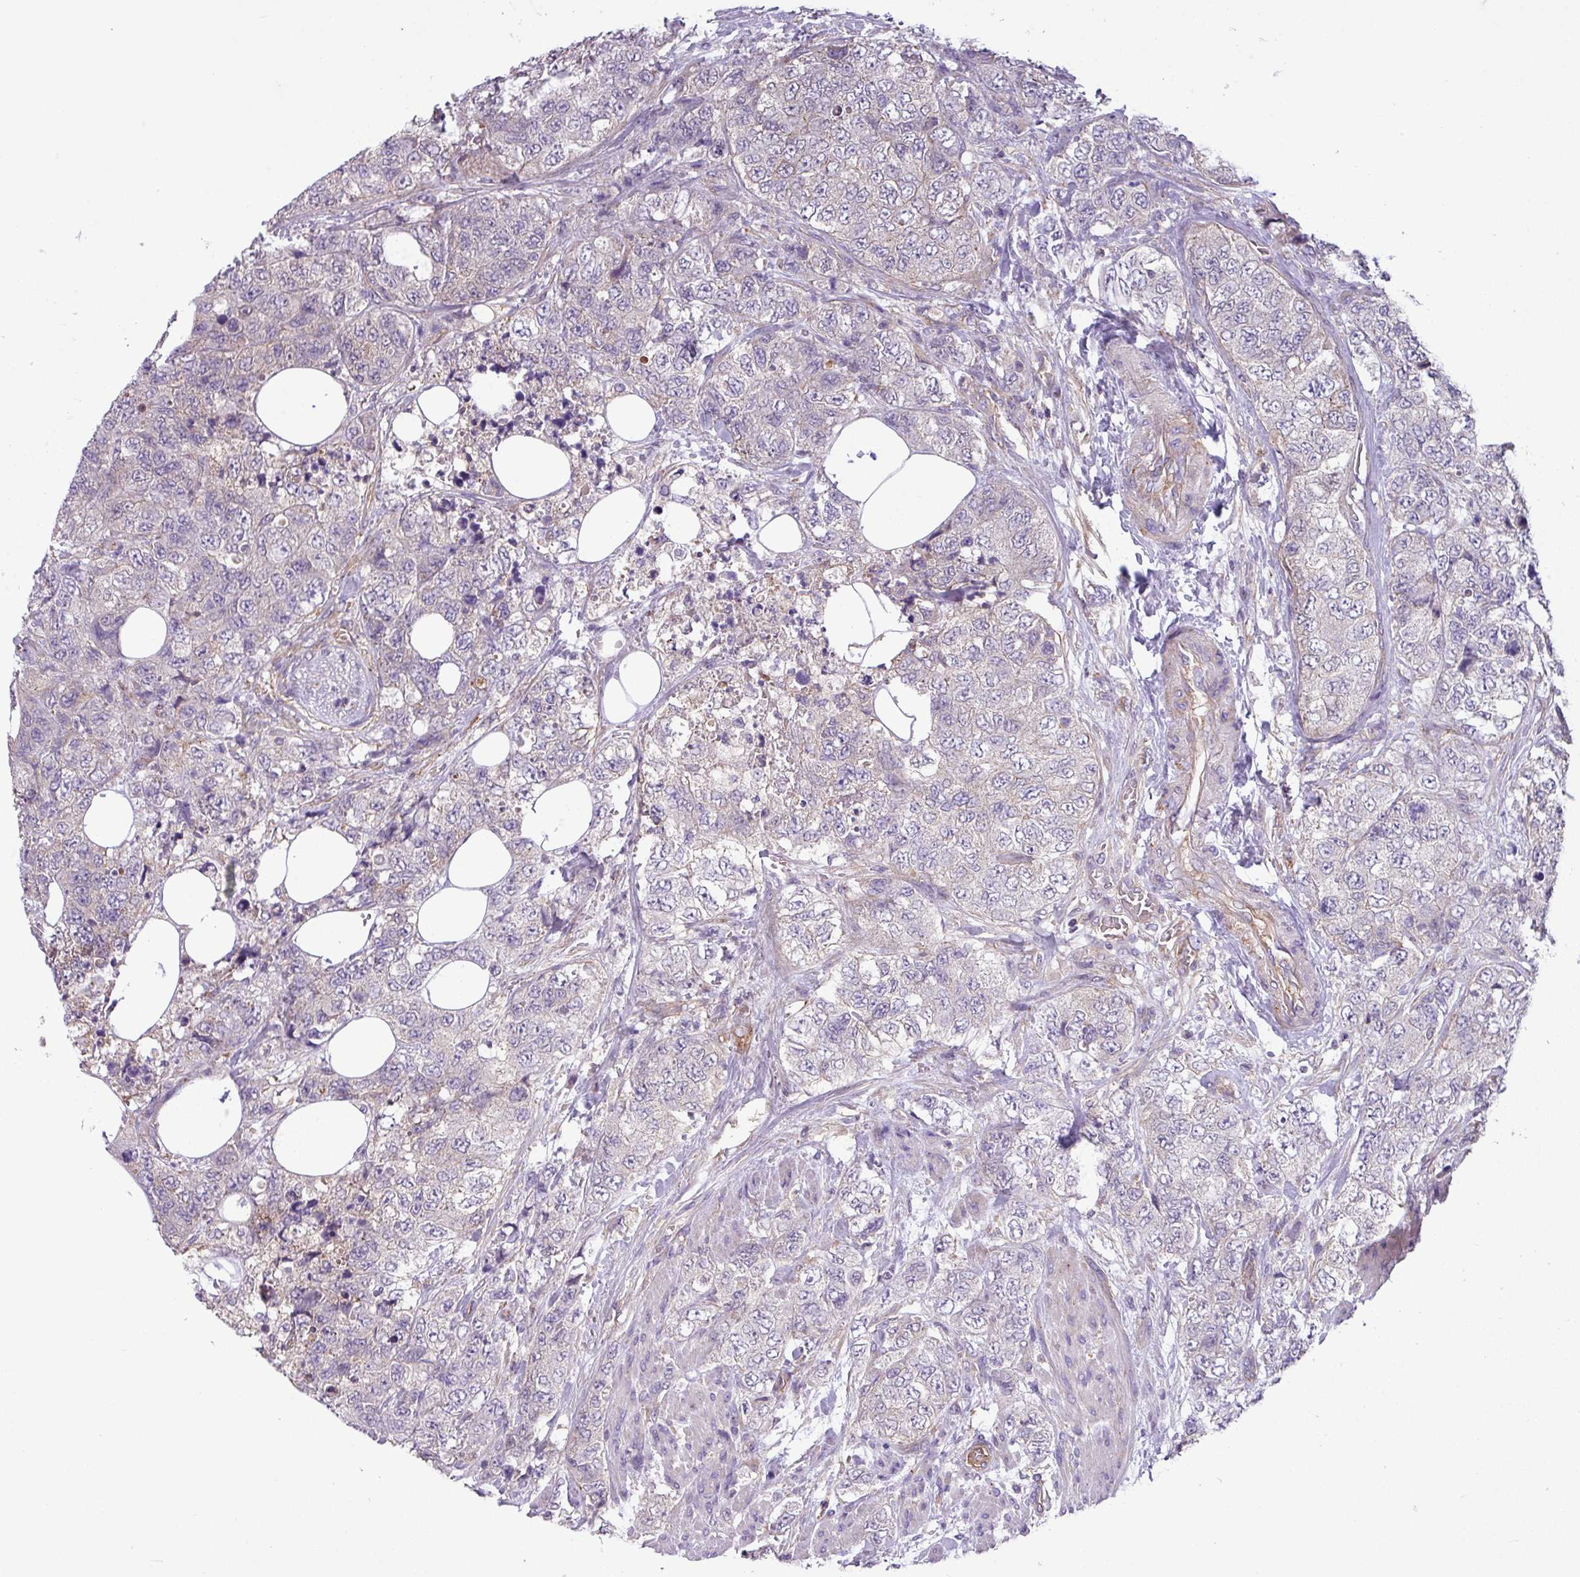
{"staining": {"intensity": "negative", "quantity": "none", "location": "none"}, "tissue": "urothelial cancer", "cell_type": "Tumor cells", "image_type": "cancer", "snomed": [{"axis": "morphology", "description": "Urothelial carcinoma, High grade"}, {"axis": "topography", "description": "Urinary bladder"}], "caption": "DAB immunohistochemical staining of human urothelial cancer displays no significant staining in tumor cells. The staining is performed using DAB brown chromogen with nuclei counter-stained in using hematoxylin.", "gene": "SLC23A2", "patient": {"sex": "female", "age": 78}}